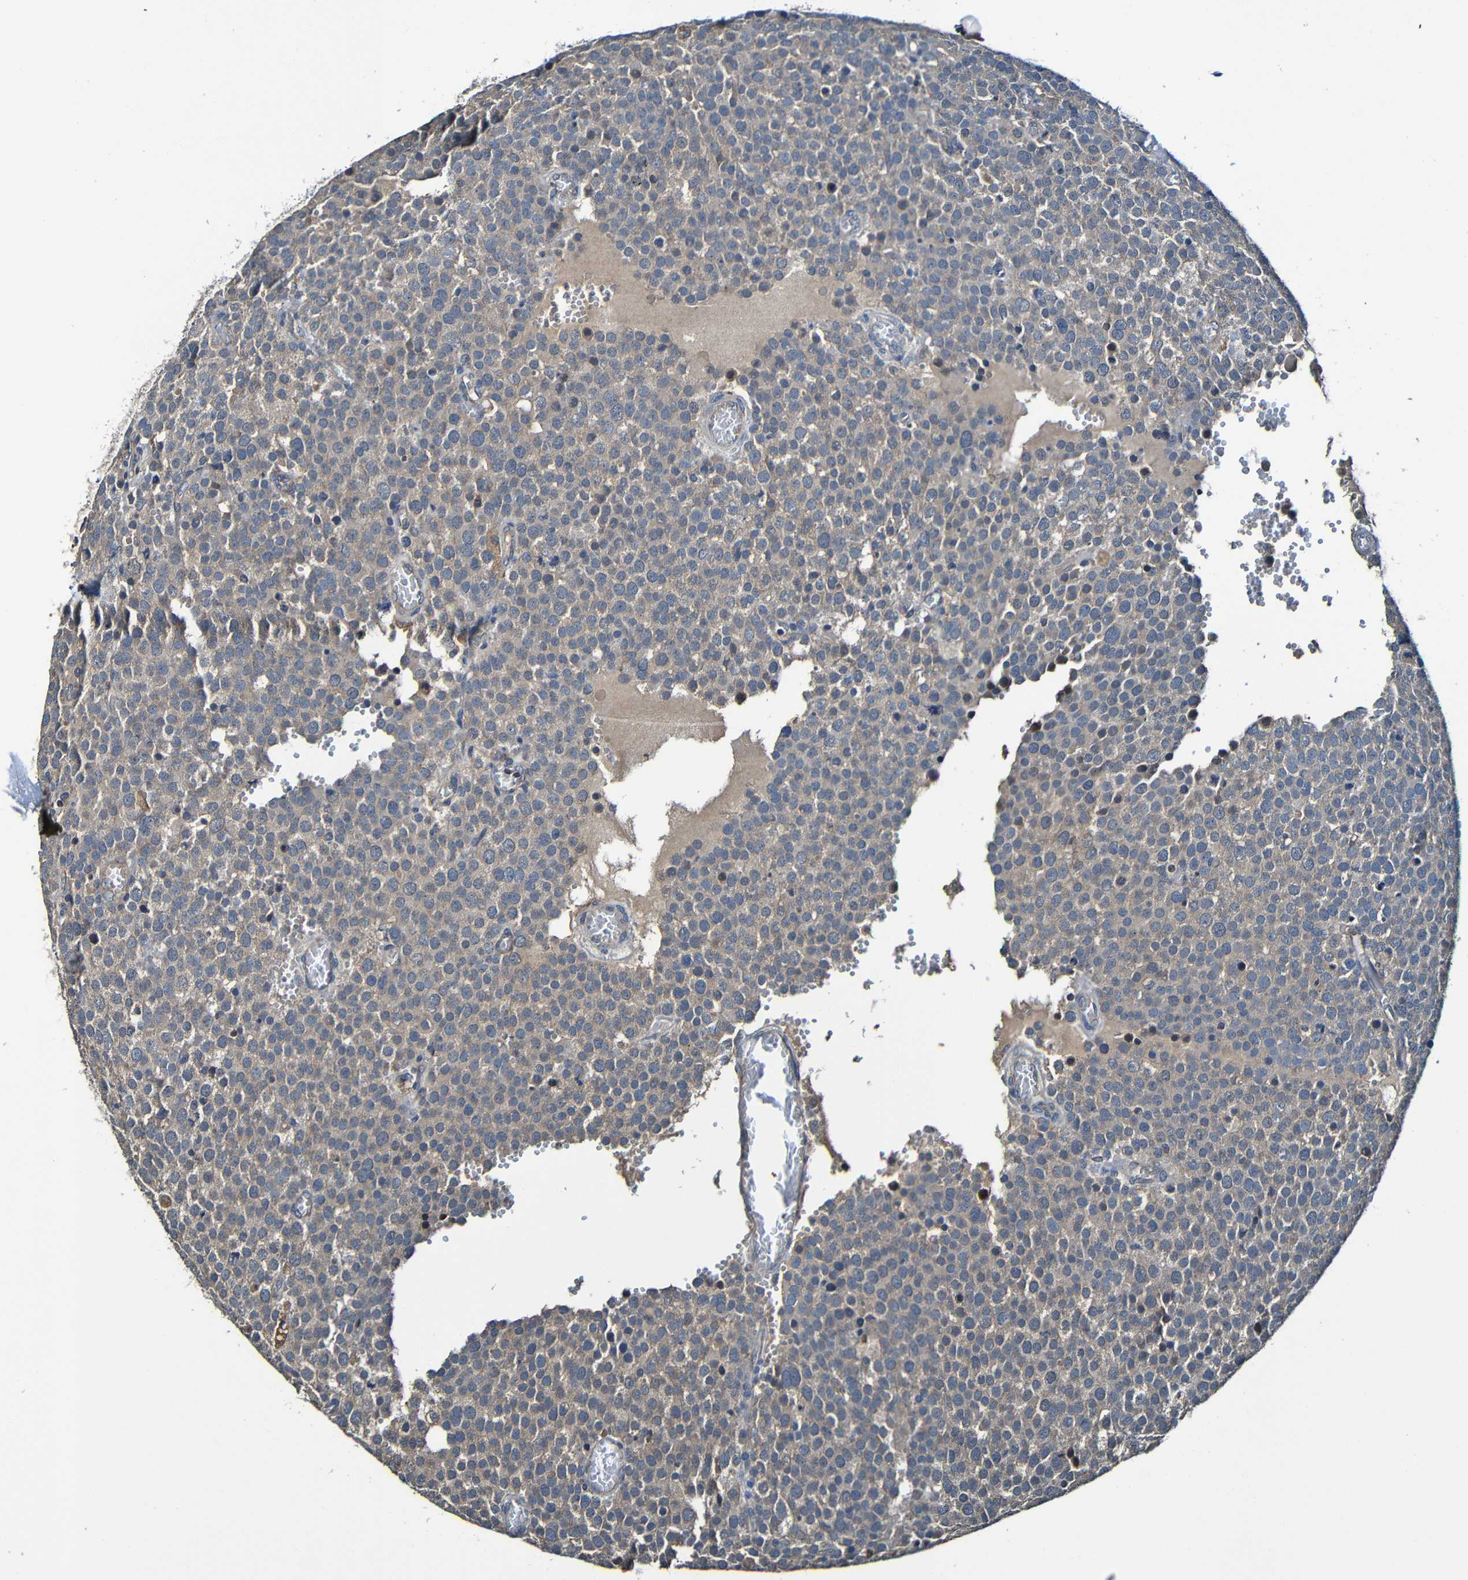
{"staining": {"intensity": "weak", "quantity": ">75%", "location": "cytoplasmic/membranous"}, "tissue": "testis cancer", "cell_type": "Tumor cells", "image_type": "cancer", "snomed": [{"axis": "morphology", "description": "Normal tissue, NOS"}, {"axis": "morphology", "description": "Seminoma, NOS"}, {"axis": "topography", "description": "Testis"}], "caption": "Testis seminoma stained for a protein (brown) shows weak cytoplasmic/membranous positive expression in about >75% of tumor cells.", "gene": "ADAM15", "patient": {"sex": "male", "age": 71}}